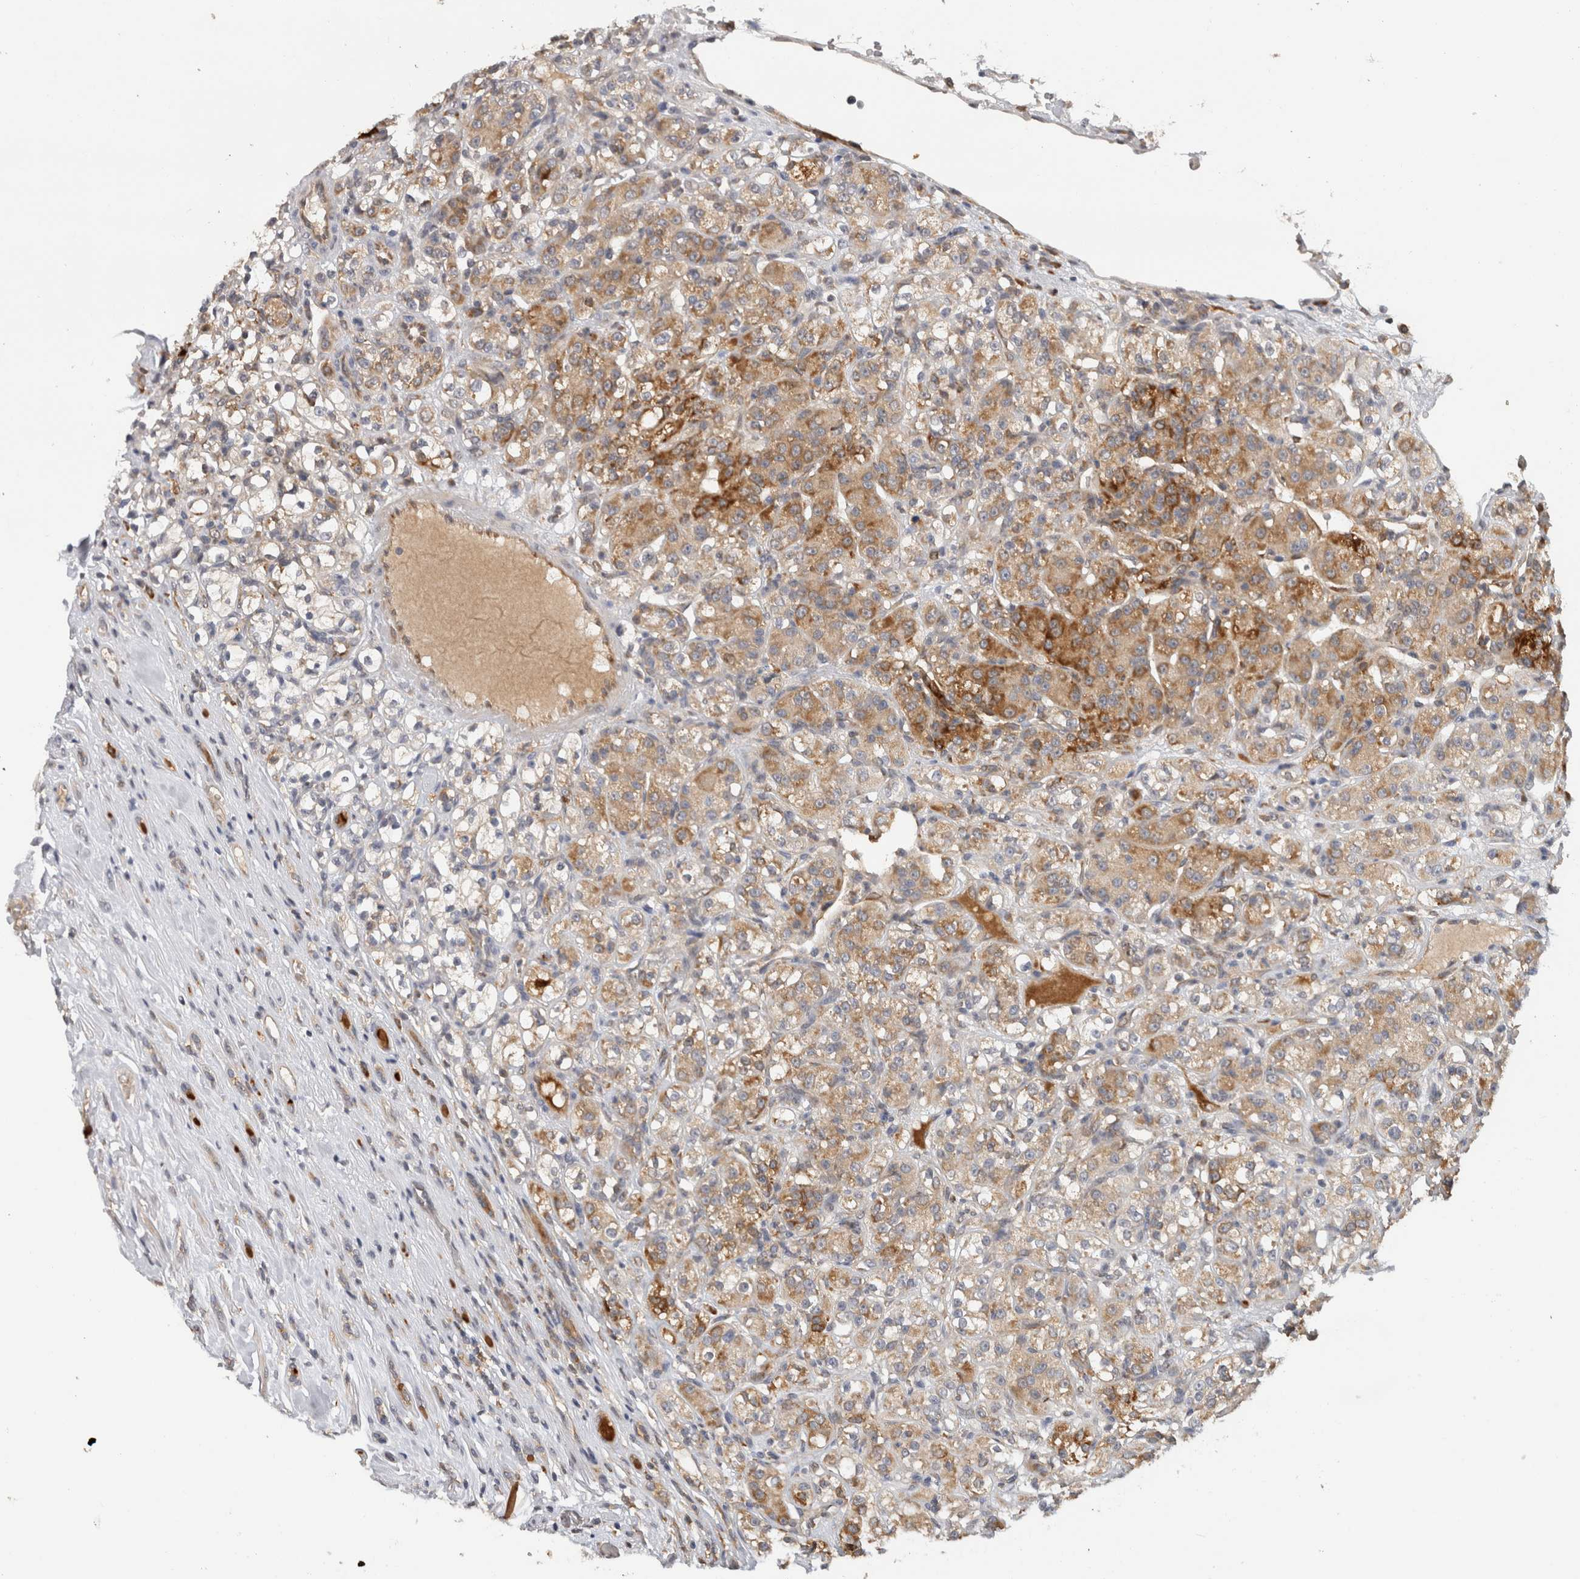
{"staining": {"intensity": "moderate", "quantity": ">75%", "location": "cytoplasmic/membranous"}, "tissue": "renal cancer", "cell_type": "Tumor cells", "image_type": "cancer", "snomed": [{"axis": "morphology", "description": "Normal tissue, NOS"}, {"axis": "morphology", "description": "Adenocarcinoma, NOS"}, {"axis": "topography", "description": "Kidney"}], "caption": "Immunohistochemical staining of human adenocarcinoma (renal) exhibits moderate cytoplasmic/membranous protein expression in approximately >75% of tumor cells.", "gene": "APOL2", "patient": {"sex": "male", "age": 61}}